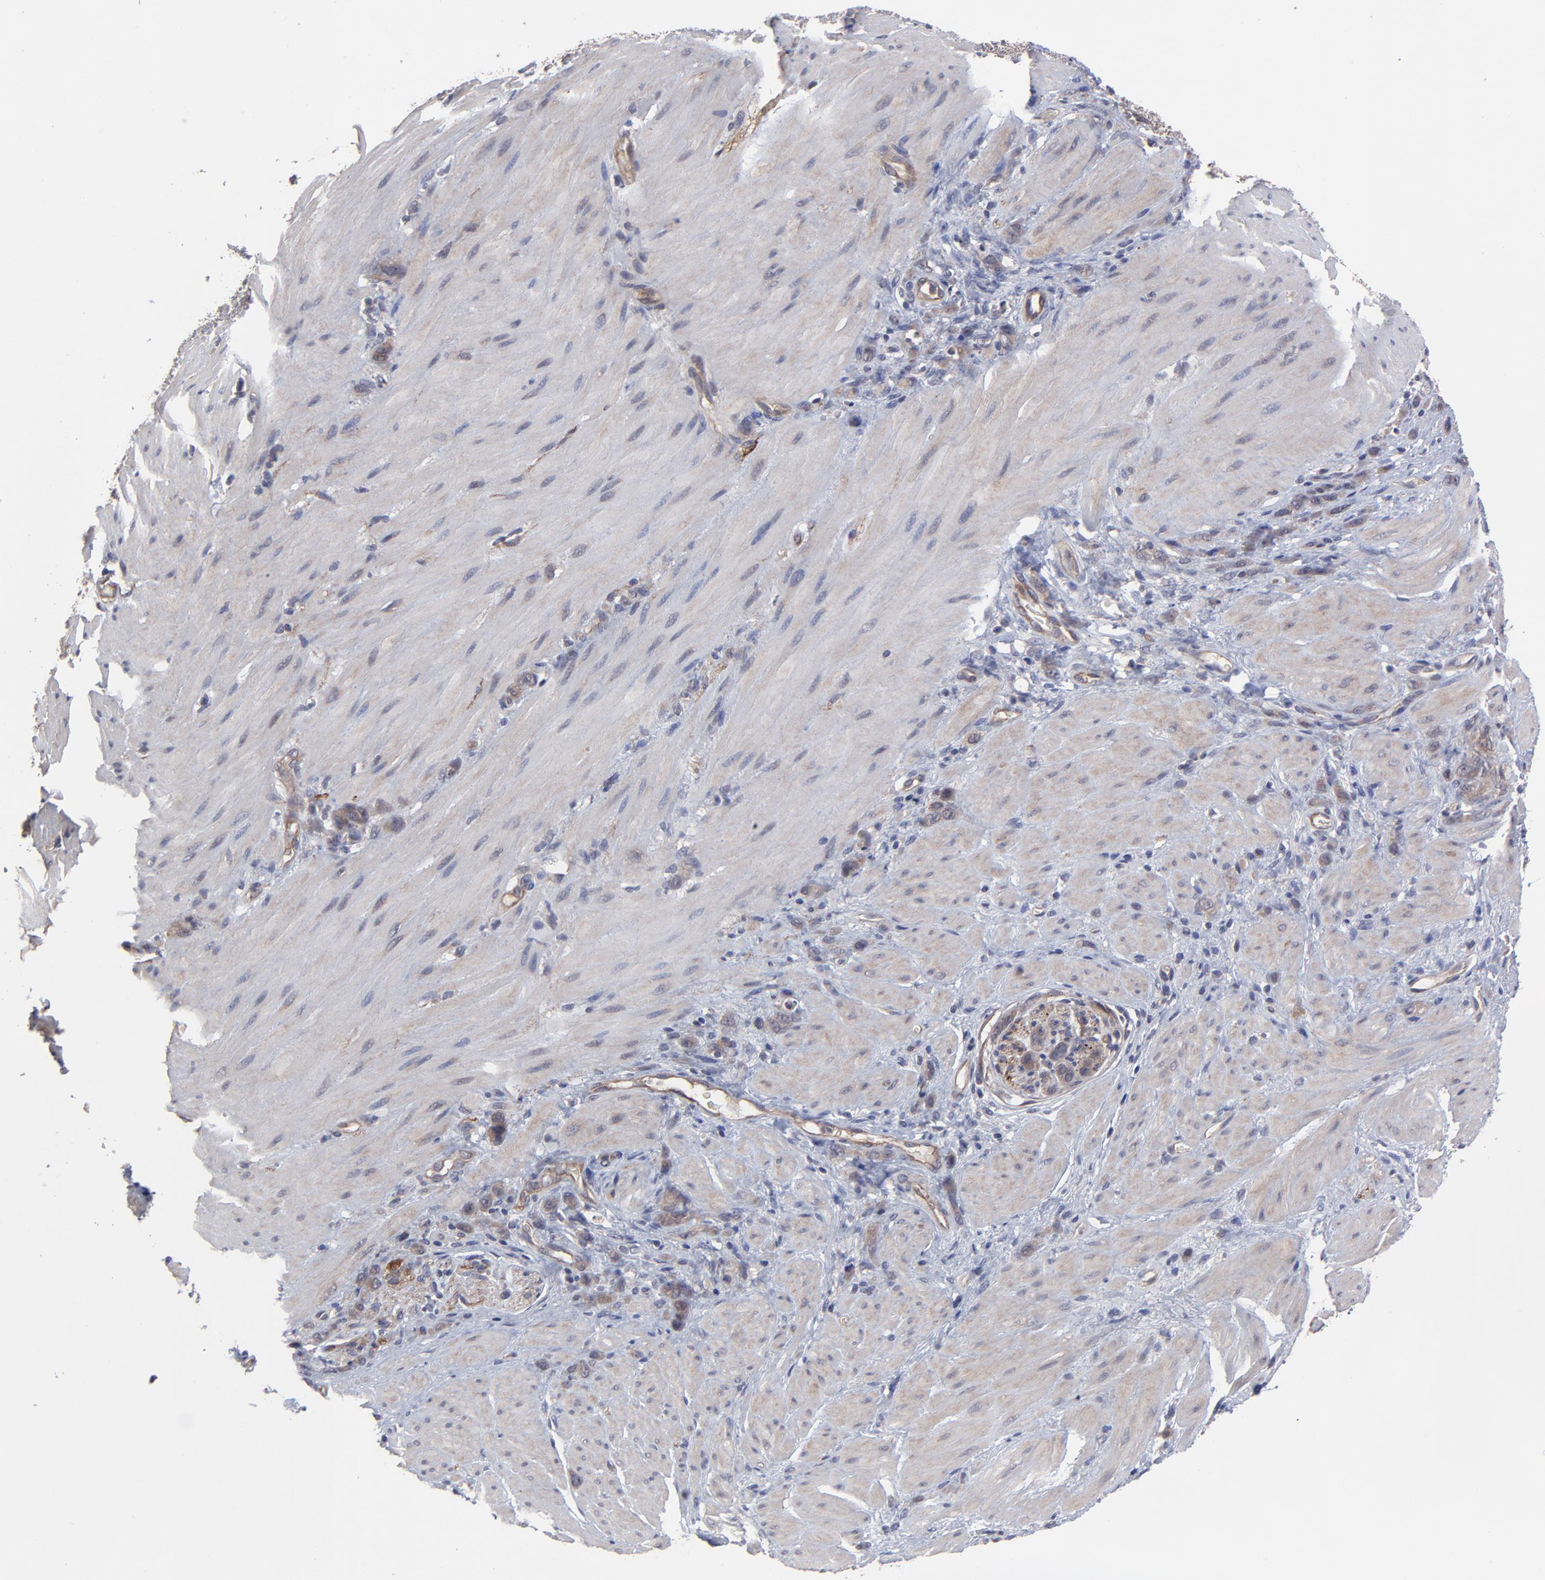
{"staining": {"intensity": "moderate", "quantity": "25%-75%", "location": "cytoplasmic/membranous"}, "tissue": "stomach cancer", "cell_type": "Tumor cells", "image_type": "cancer", "snomed": [{"axis": "morphology", "description": "Normal tissue, NOS"}, {"axis": "morphology", "description": "Adenocarcinoma, NOS"}, {"axis": "topography", "description": "Stomach"}], "caption": "Immunohistochemical staining of human stomach adenocarcinoma displays medium levels of moderate cytoplasmic/membranous protein staining in about 25%-75% of tumor cells.", "gene": "ZNF780B", "patient": {"sex": "male", "age": 82}}